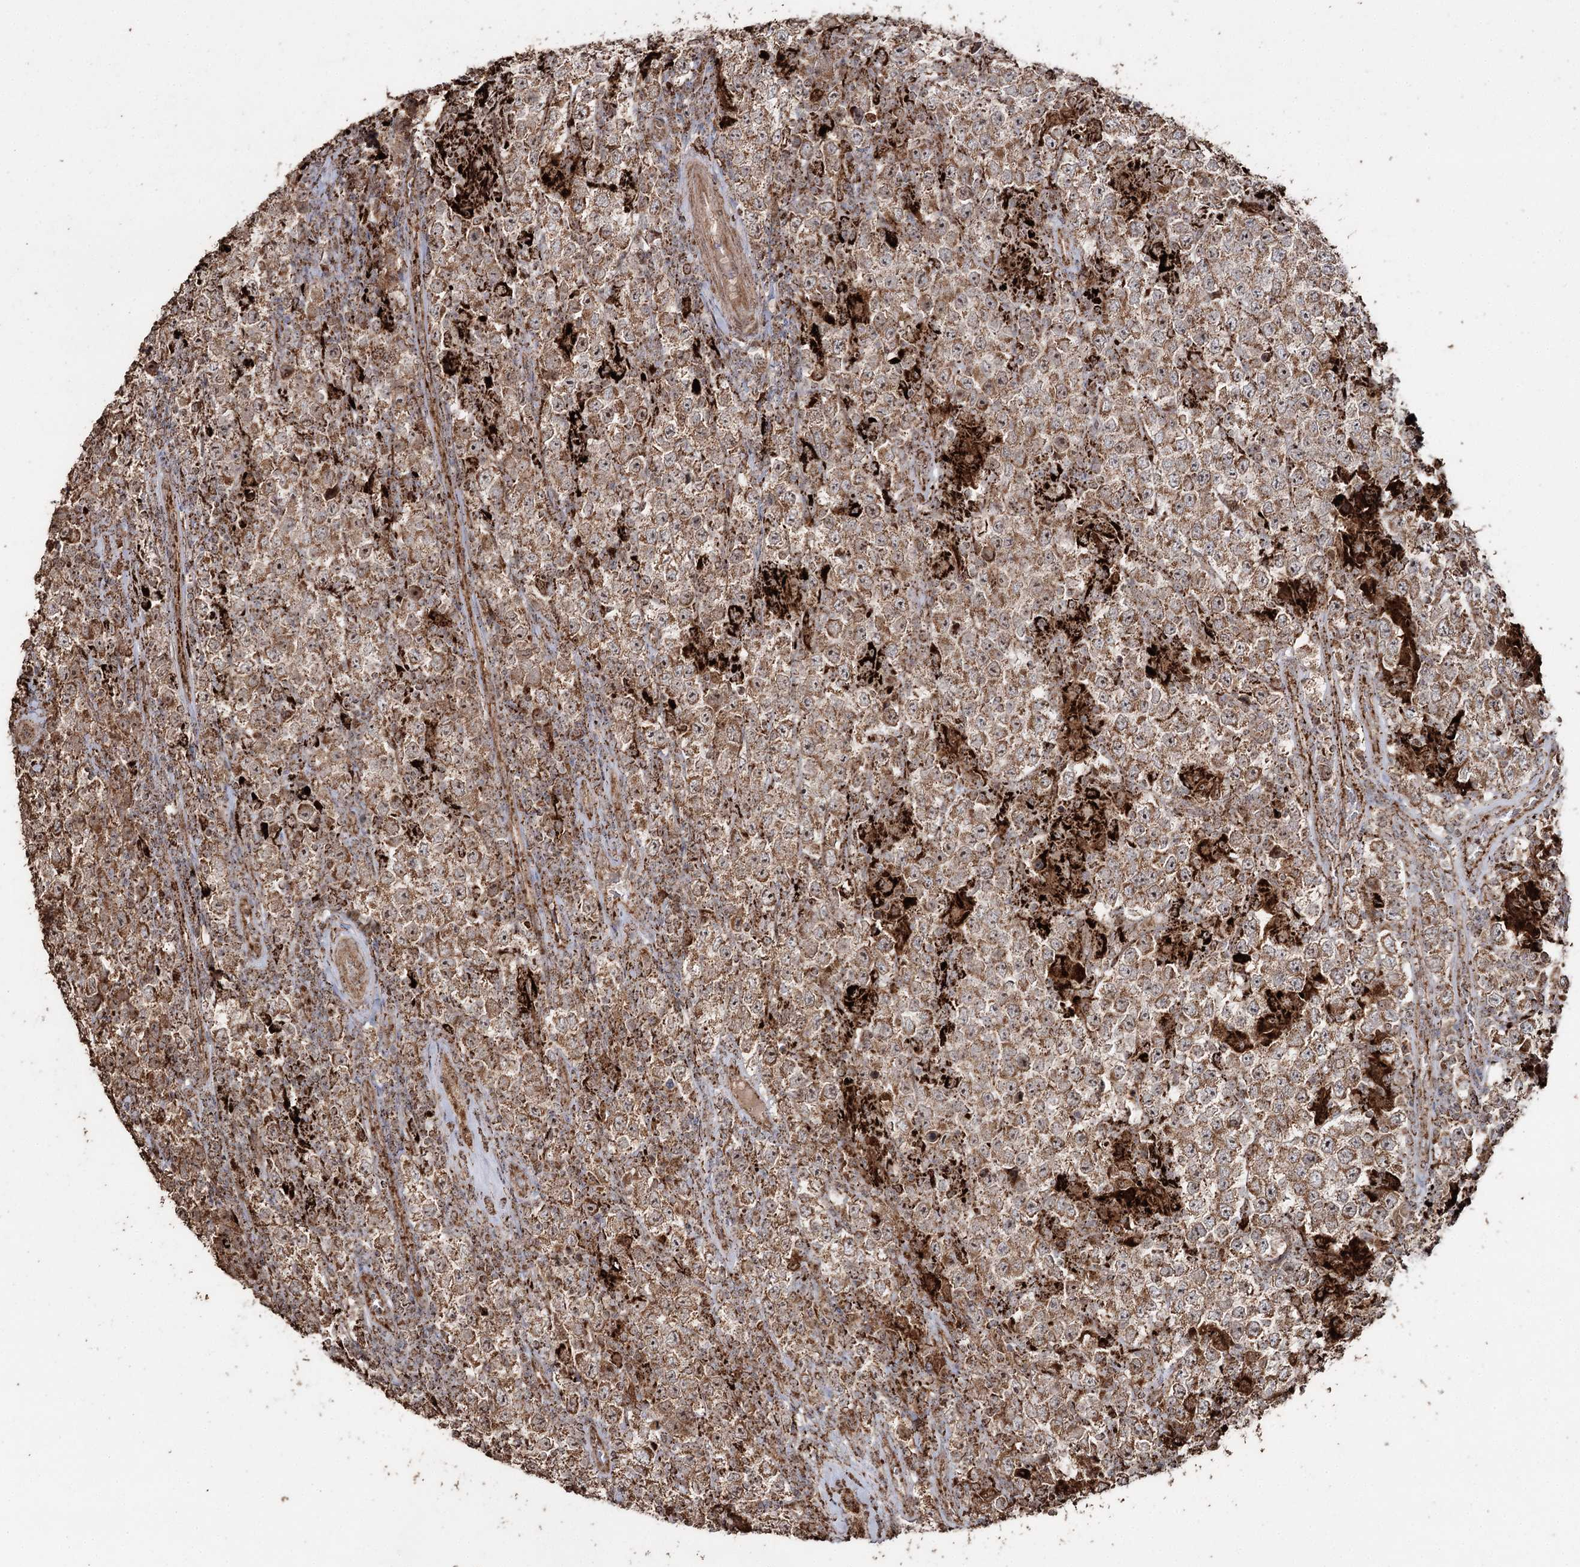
{"staining": {"intensity": "moderate", "quantity": ">75%", "location": "cytoplasmic/membranous"}, "tissue": "testis cancer", "cell_type": "Tumor cells", "image_type": "cancer", "snomed": [{"axis": "morphology", "description": "Normal tissue, NOS"}, {"axis": "morphology", "description": "Urothelial carcinoma, High grade"}, {"axis": "morphology", "description": "Seminoma, NOS"}, {"axis": "morphology", "description": "Carcinoma, Embryonal, NOS"}, {"axis": "topography", "description": "Urinary bladder"}, {"axis": "topography", "description": "Testis"}], "caption": "Tumor cells demonstrate moderate cytoplasmic/membranous expression in approximately >75% of cells in testis urothelial carcinoma (high-grade). The protein of interest is stained brown, and the nuclei are stained in blue (DAB IHC with brightfield microscopy, high magnification).", "gene": "SLF2", "patient": {"sex": "male", "age": 41}}